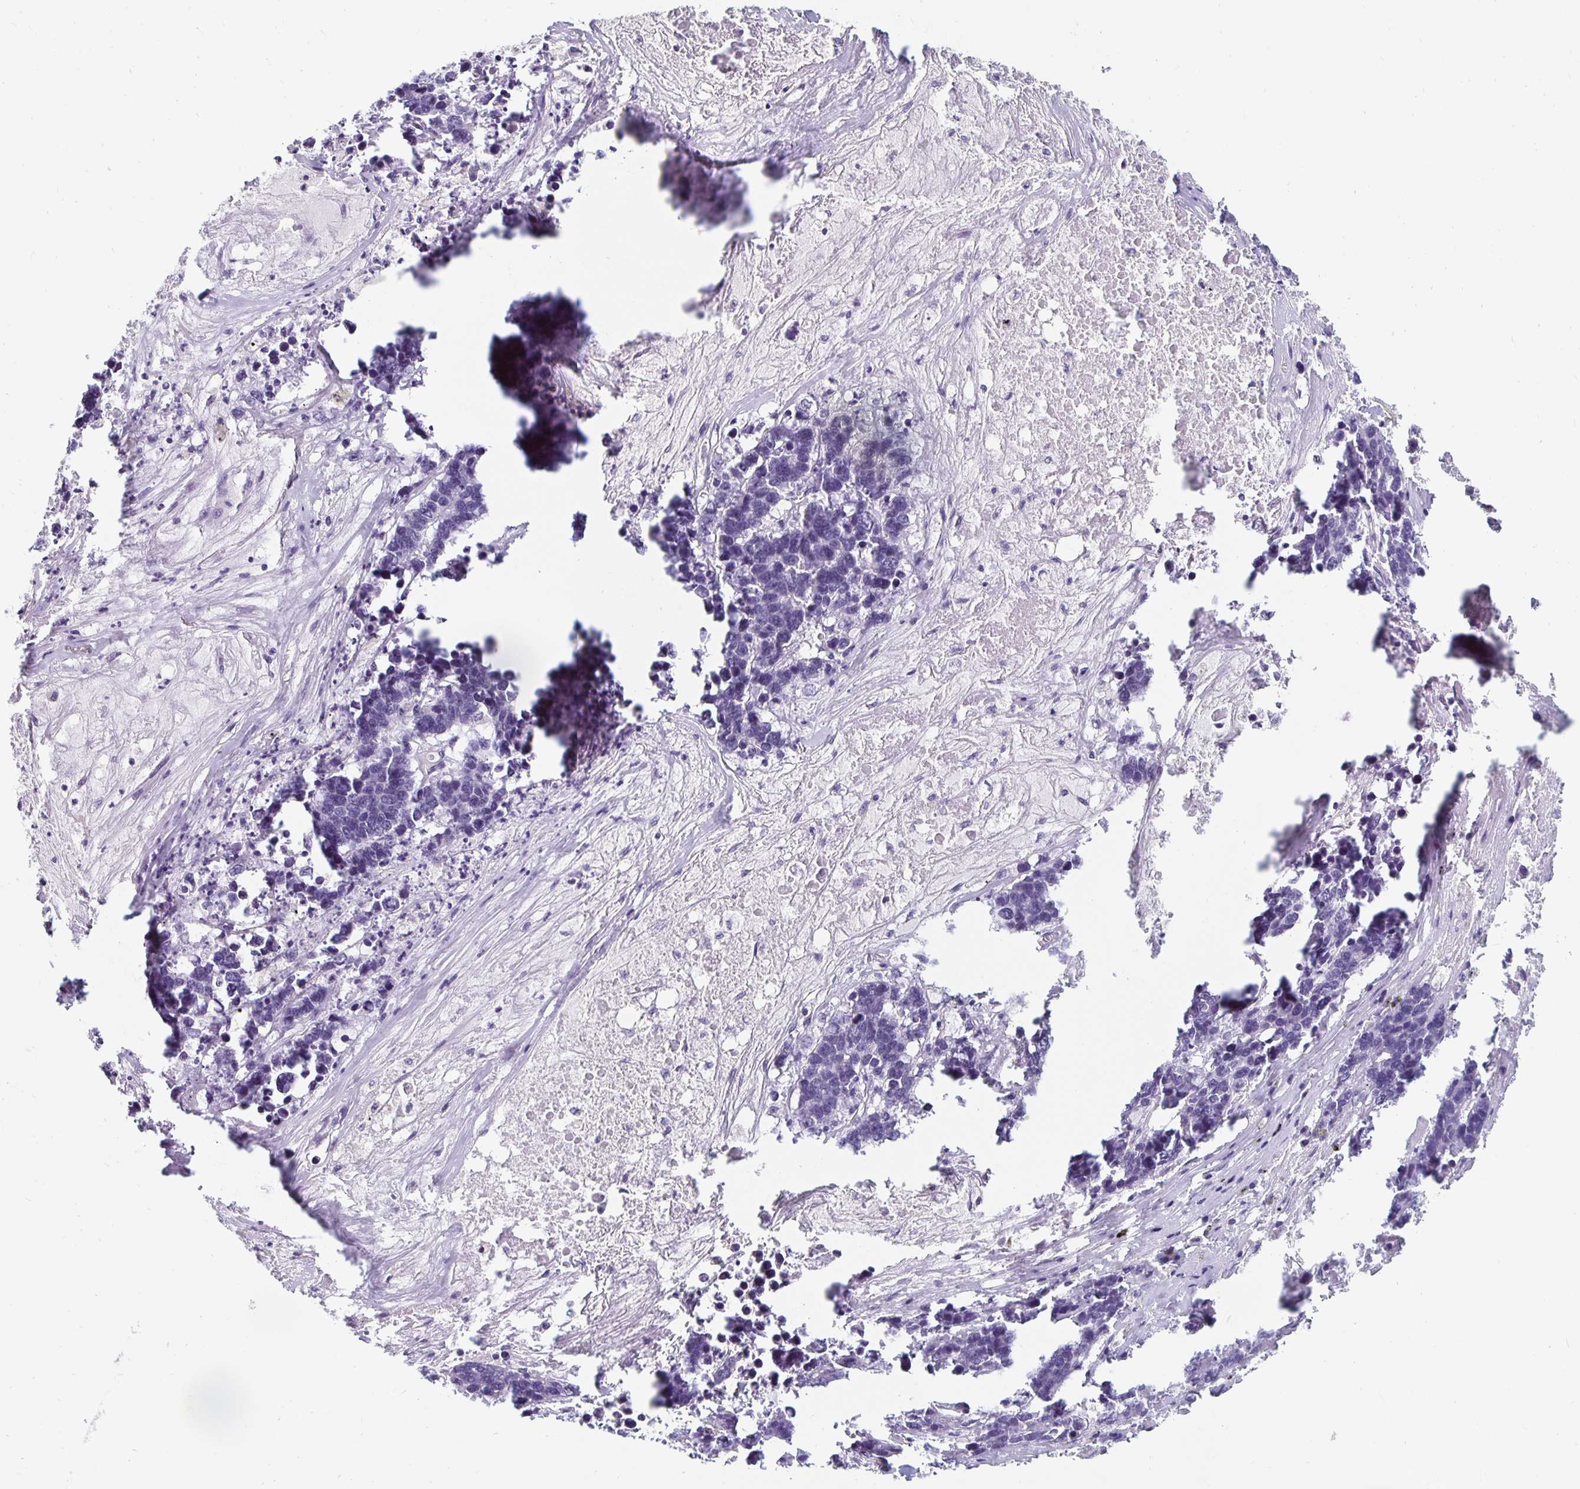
{"staining": {"intensity": "negative", "quantity": "none", "location": "none"}, "tissue": "lung cancer", "cell_type": "Tumor cells", "image_type": "cancer", "snomed": [{"axis": "morphology", "description": "Adenocarcinoma, NOS"}, {"axis": "topography", "description": "Lung"}], "caption": "DAB (3,3'-diaminobenzidine) immunohistochemical staining of human lung cancer (adenocarcinoma) displays no significant staining in tumor cells.", "gene": "KCNQ2", "patient": {"sex": "female", "age": 51}}